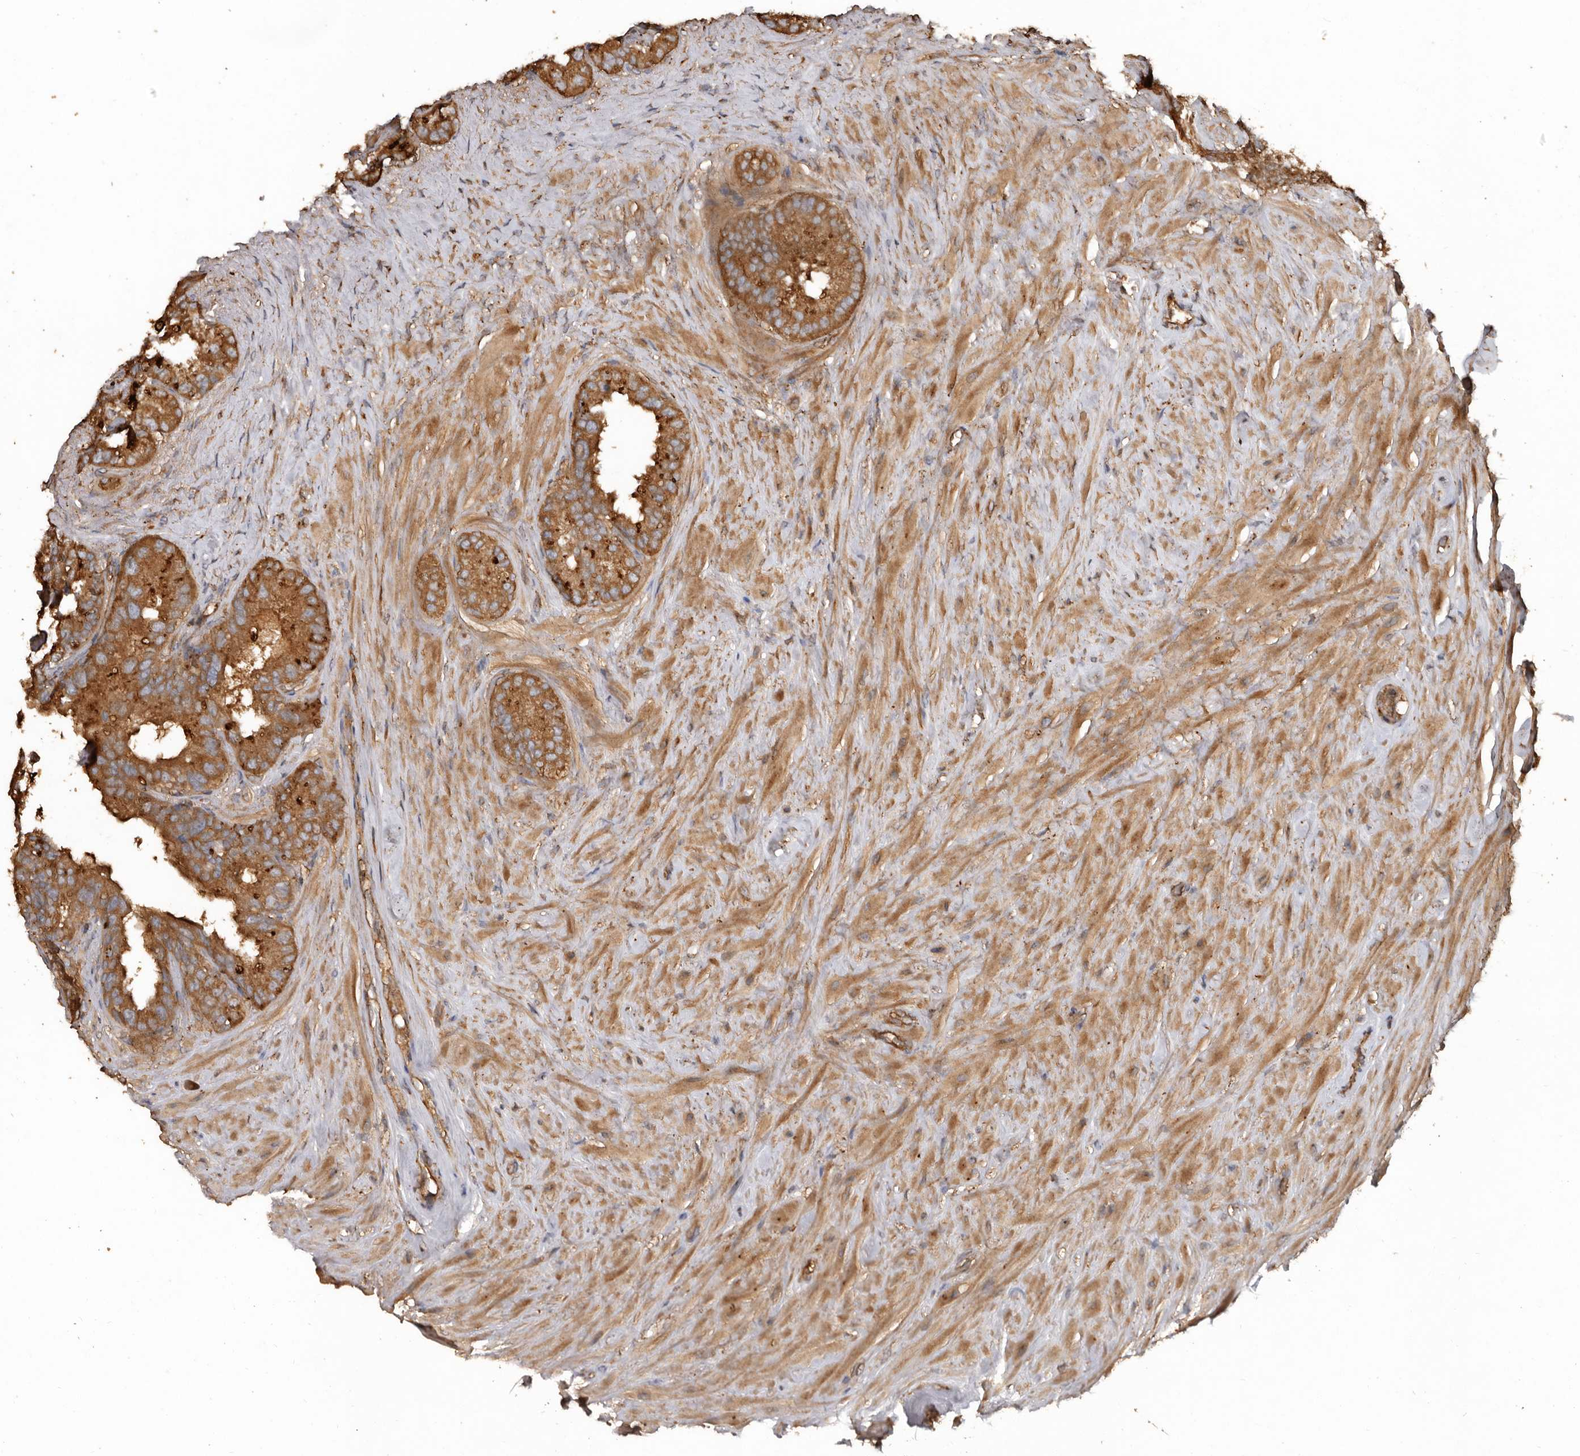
{"staining": {"intensity": "moderate", "quantity": ">75%", "location": "cytoplasmic/membranous"}, "tissue": "seminal vesicle", "cell_type": "Glandular cells", "image_type": "normal", "snomed": [{"axis": "morphology", "description": "Normal tissue, NOS"}, {"axis": "topography", "description": "Seminal veicle"}], "caption": "Benign seminal vesicle demonstrates moderate cytoplasmic/membranous staining in about >75% of glandular cells, visualized by immunohistochemistry.", "gene": "FLCN", "patient": {"sex": "male", "age": 80}}